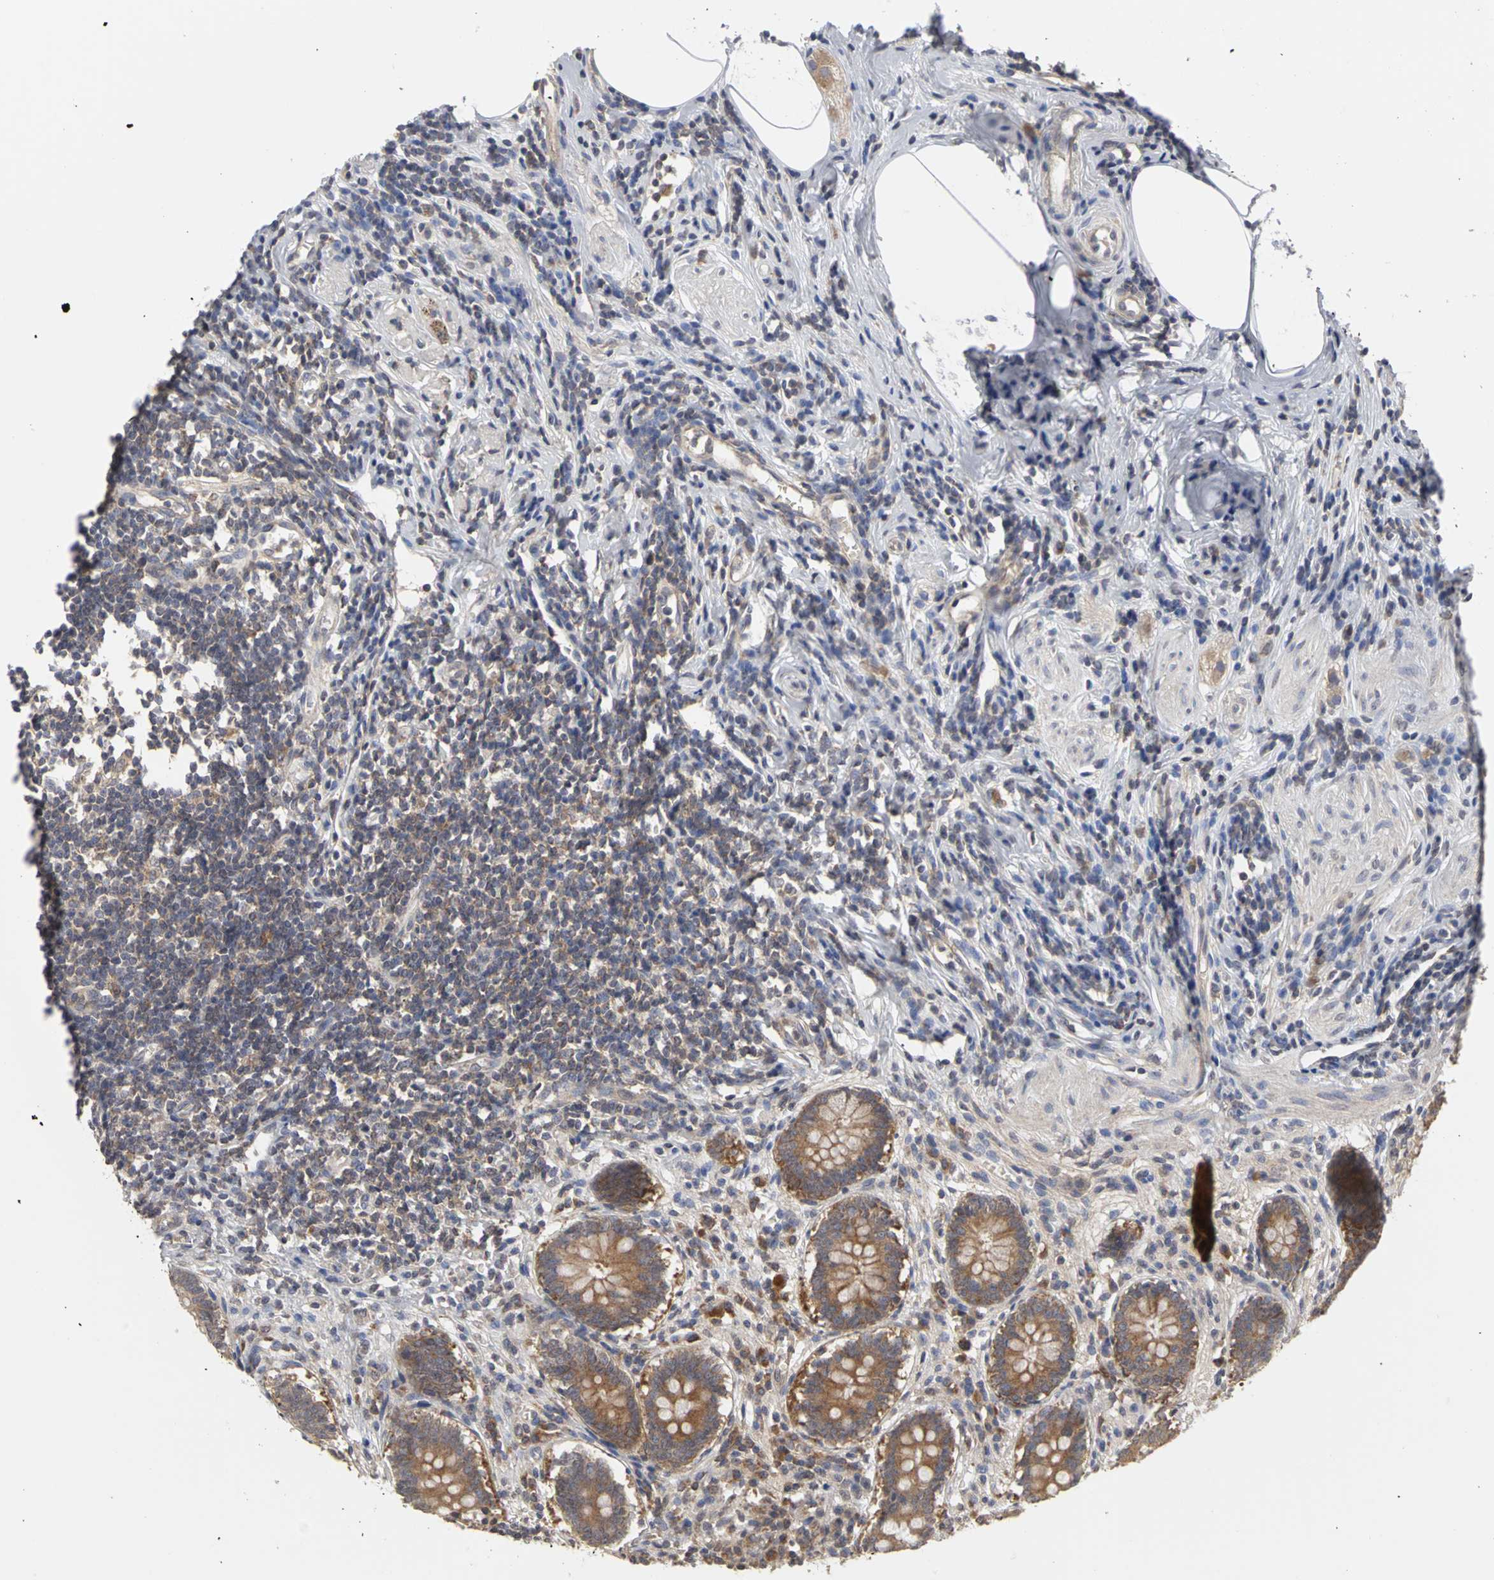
{"staining": {"intensity": "moderate", "quantity": ">75%", "location": "cytoplasmic/membranous"}, "tissue": "appendix", "cell_type": "Glandular cells", "image_type": "normal", "snomed": [{"axis": "morphology", "description": "Normal tissue, NOS"}, {"axis": "topography", "description": "Appendix"}], "caption": "Appendix stained with a protein marker displays moderate staining in glandular cells.", "gene": "IRAK1", "patient": {"sex": "female", "age": 50}}